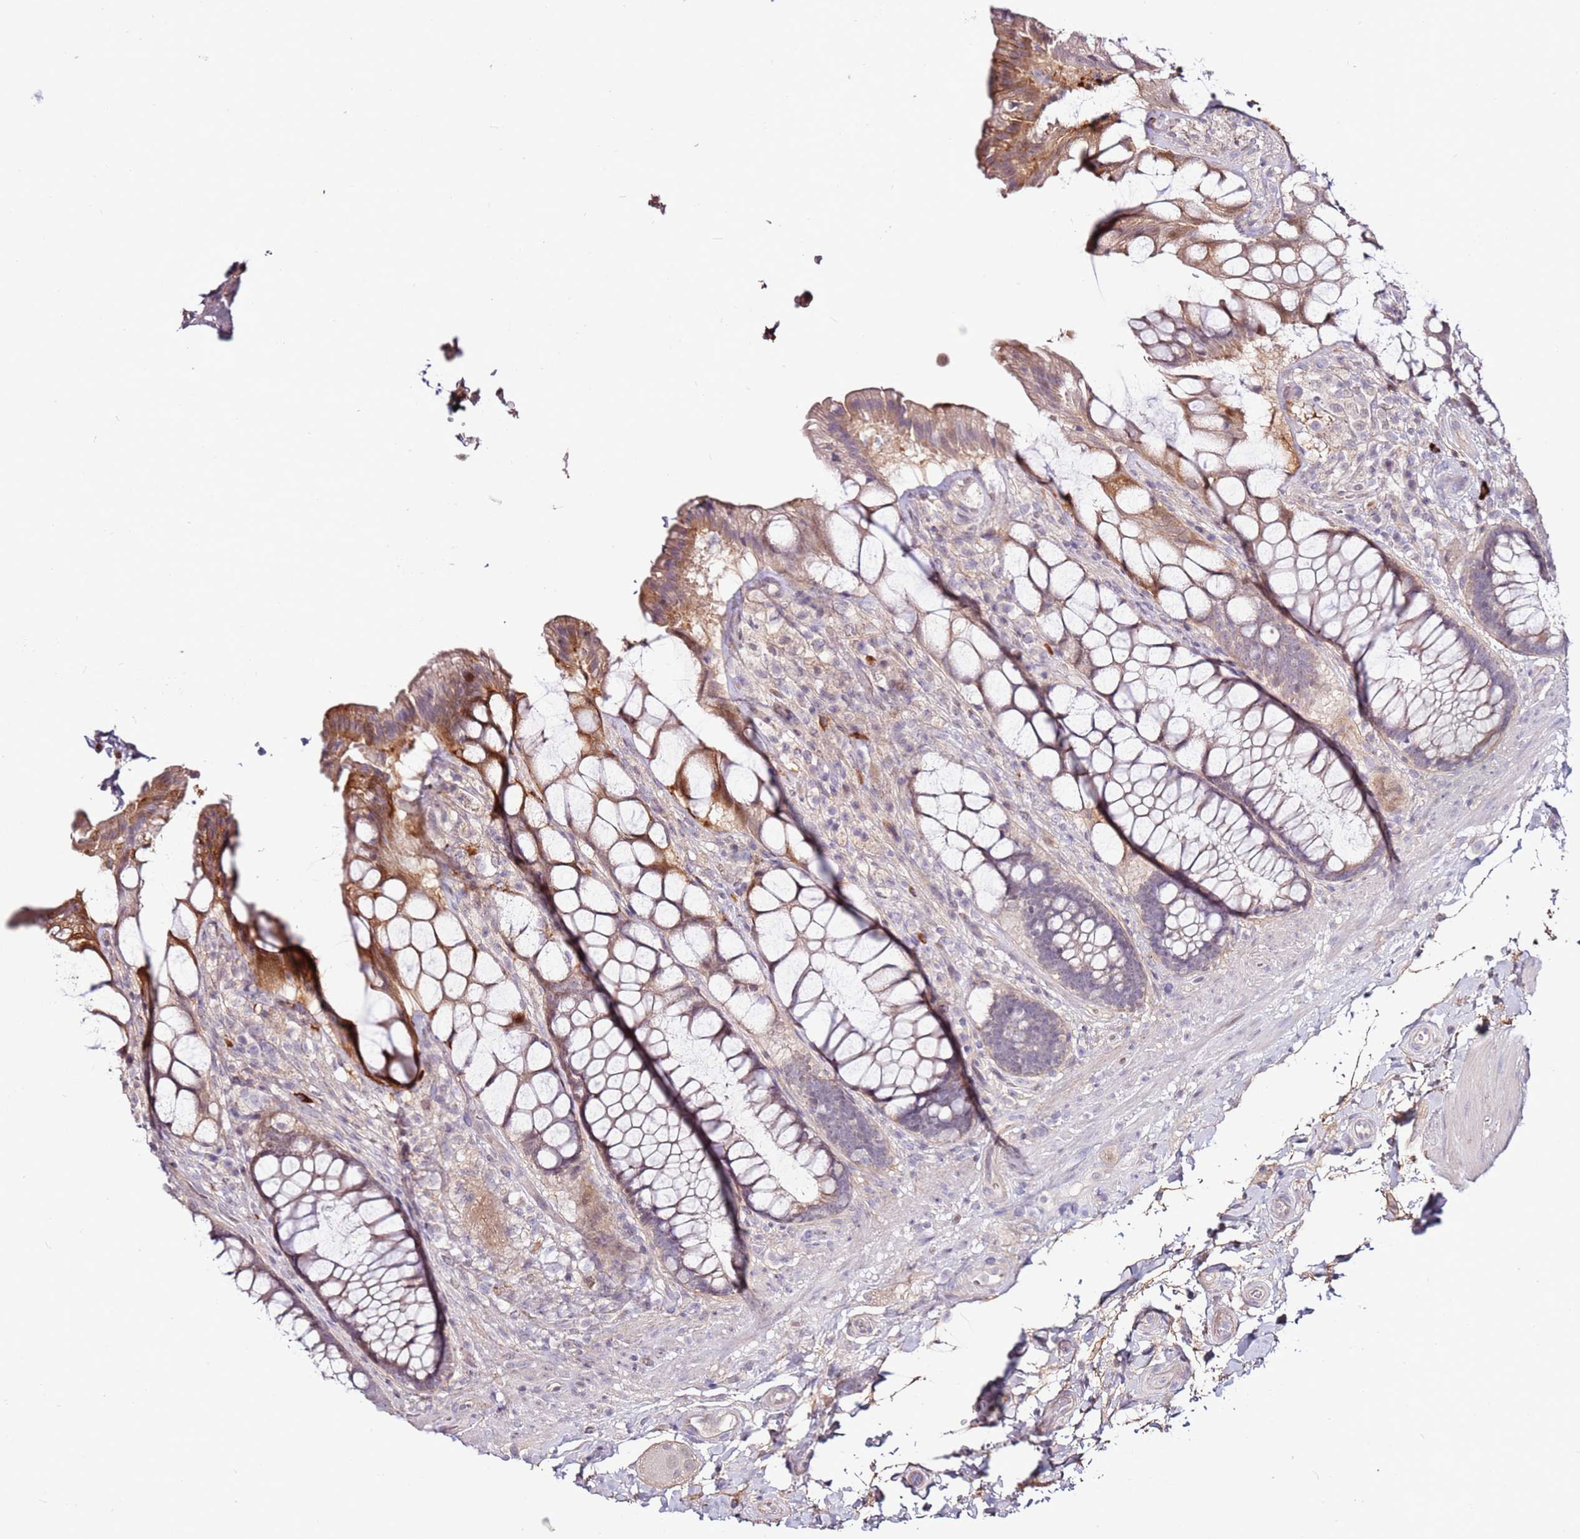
{"staining": {"intensity": "moderate", "quantity": "<25%", "location": "cytoplasmic/membranous"}, "tissue": "rectum", "cell_type": "Glandular cells", "image_type": "normal", "snomed": [{"axis": "morphology", "description": "Normal tissue, NOS"}, {"axis": "topography", "description": "Rectum"}], "caption": "A brown stain labels moderate cytoplasmic/membranous expression of a protein in glandular cells of benign human rectum.", "gene": "MTG2", "patient": {"sex": "female", "age": 58}}